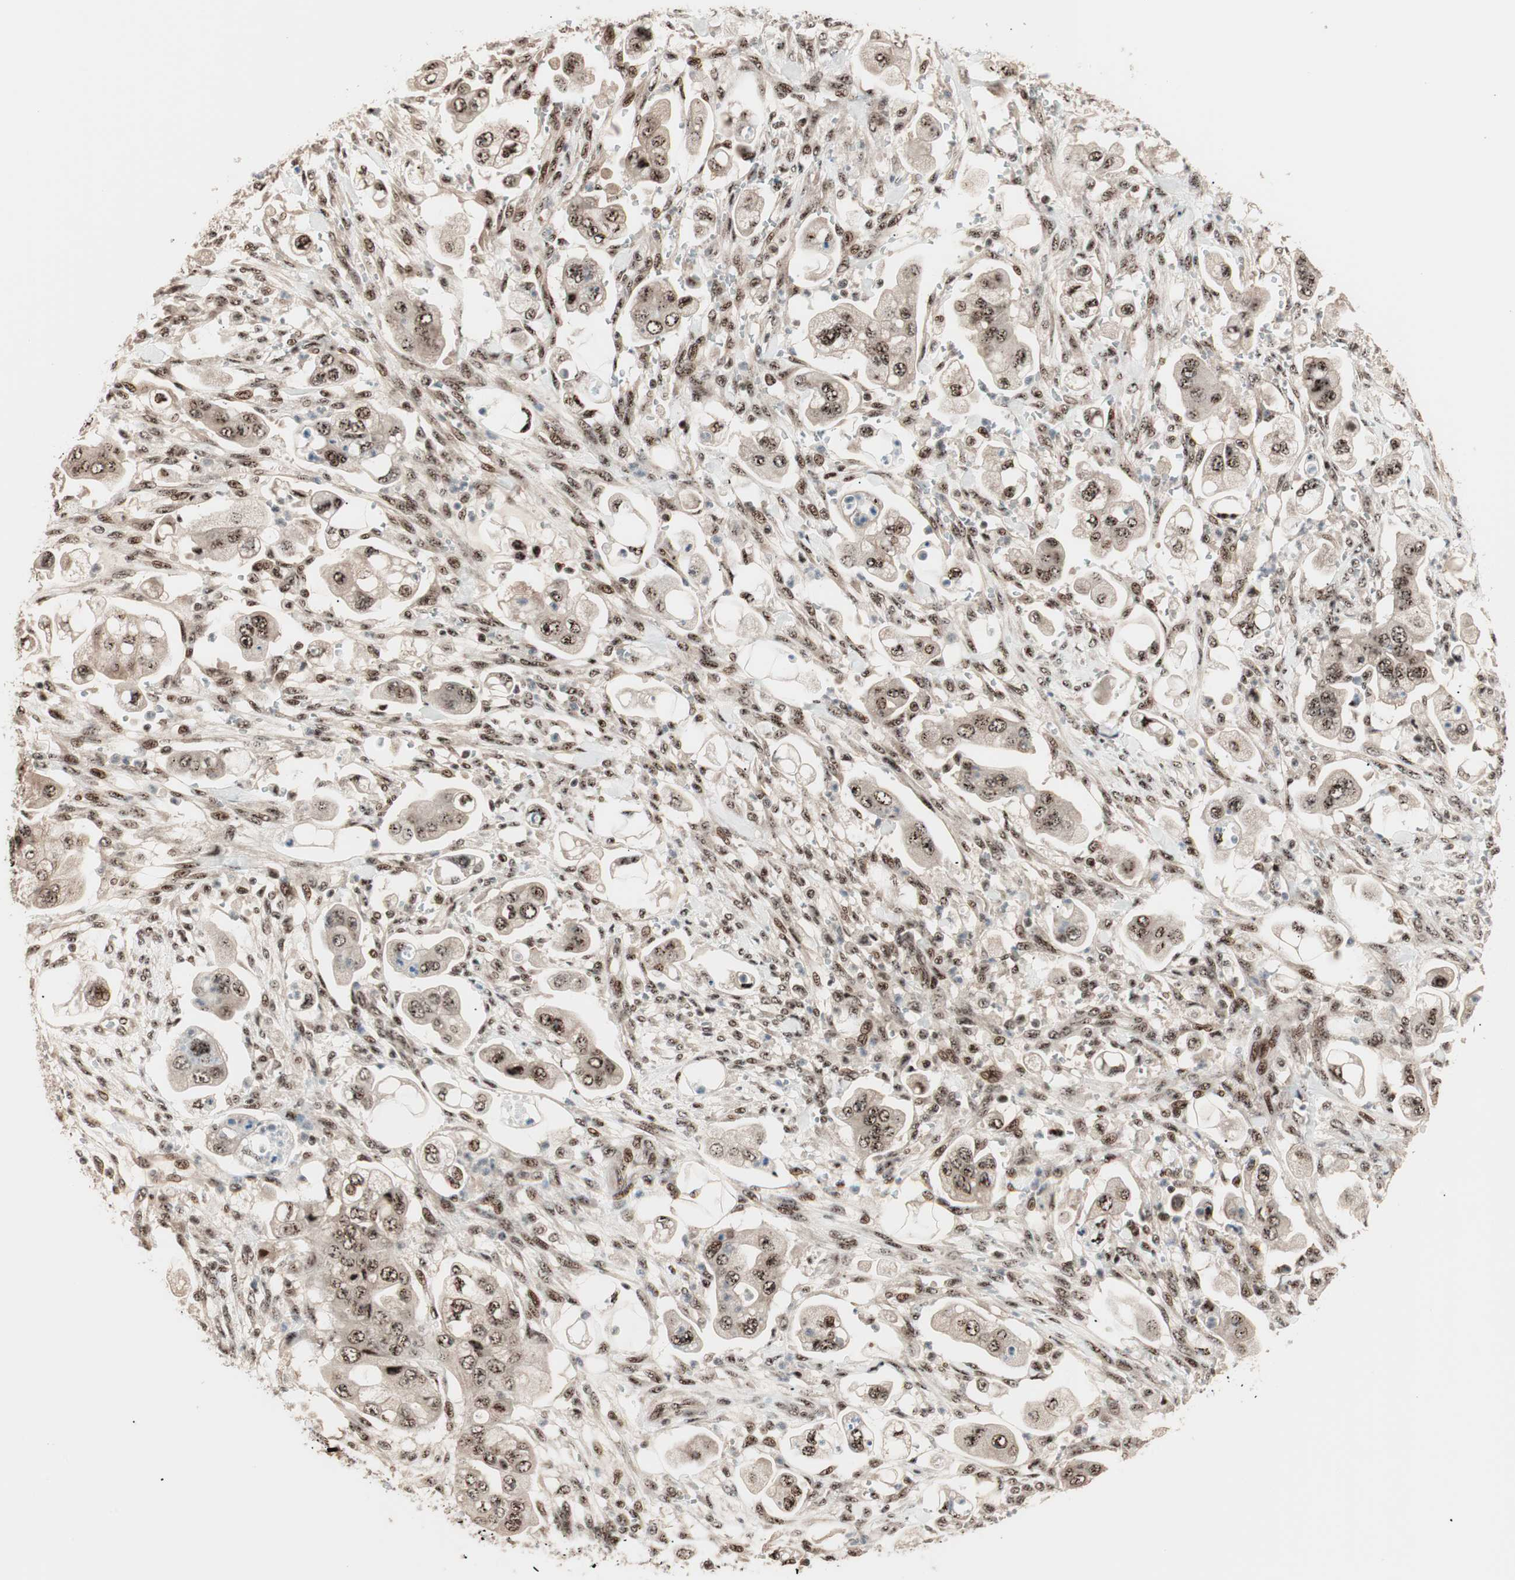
{"staining": {"intensity": "moderate", "quantity": ">75%", "location": "cytoplasmic/membranous,nuclear"}, "tissue": "stomach cancer", "cell_type": "Tumor cells", "image_type": "cancer", "snomed": [{"axis": "morphology", "description": "Adenocarcinoma, NOS"}, {"axis": "topography", "description": "Stomach"}], "caption": "Immunohistochemical staining of stomach cancer (adenocarcinoma) shows medium levels of moderate cytoplasmic/membranous and nuclear staining in about >75% of tumor cells. The staining is performed using DAB (3,3'-diaminobenzidine) brown chromogen to label protein expression. The nuclei are counter-stained blue using hematoxylin.", "gene": "NR5A2", "patient": {"sex": "male", "age": 62}}